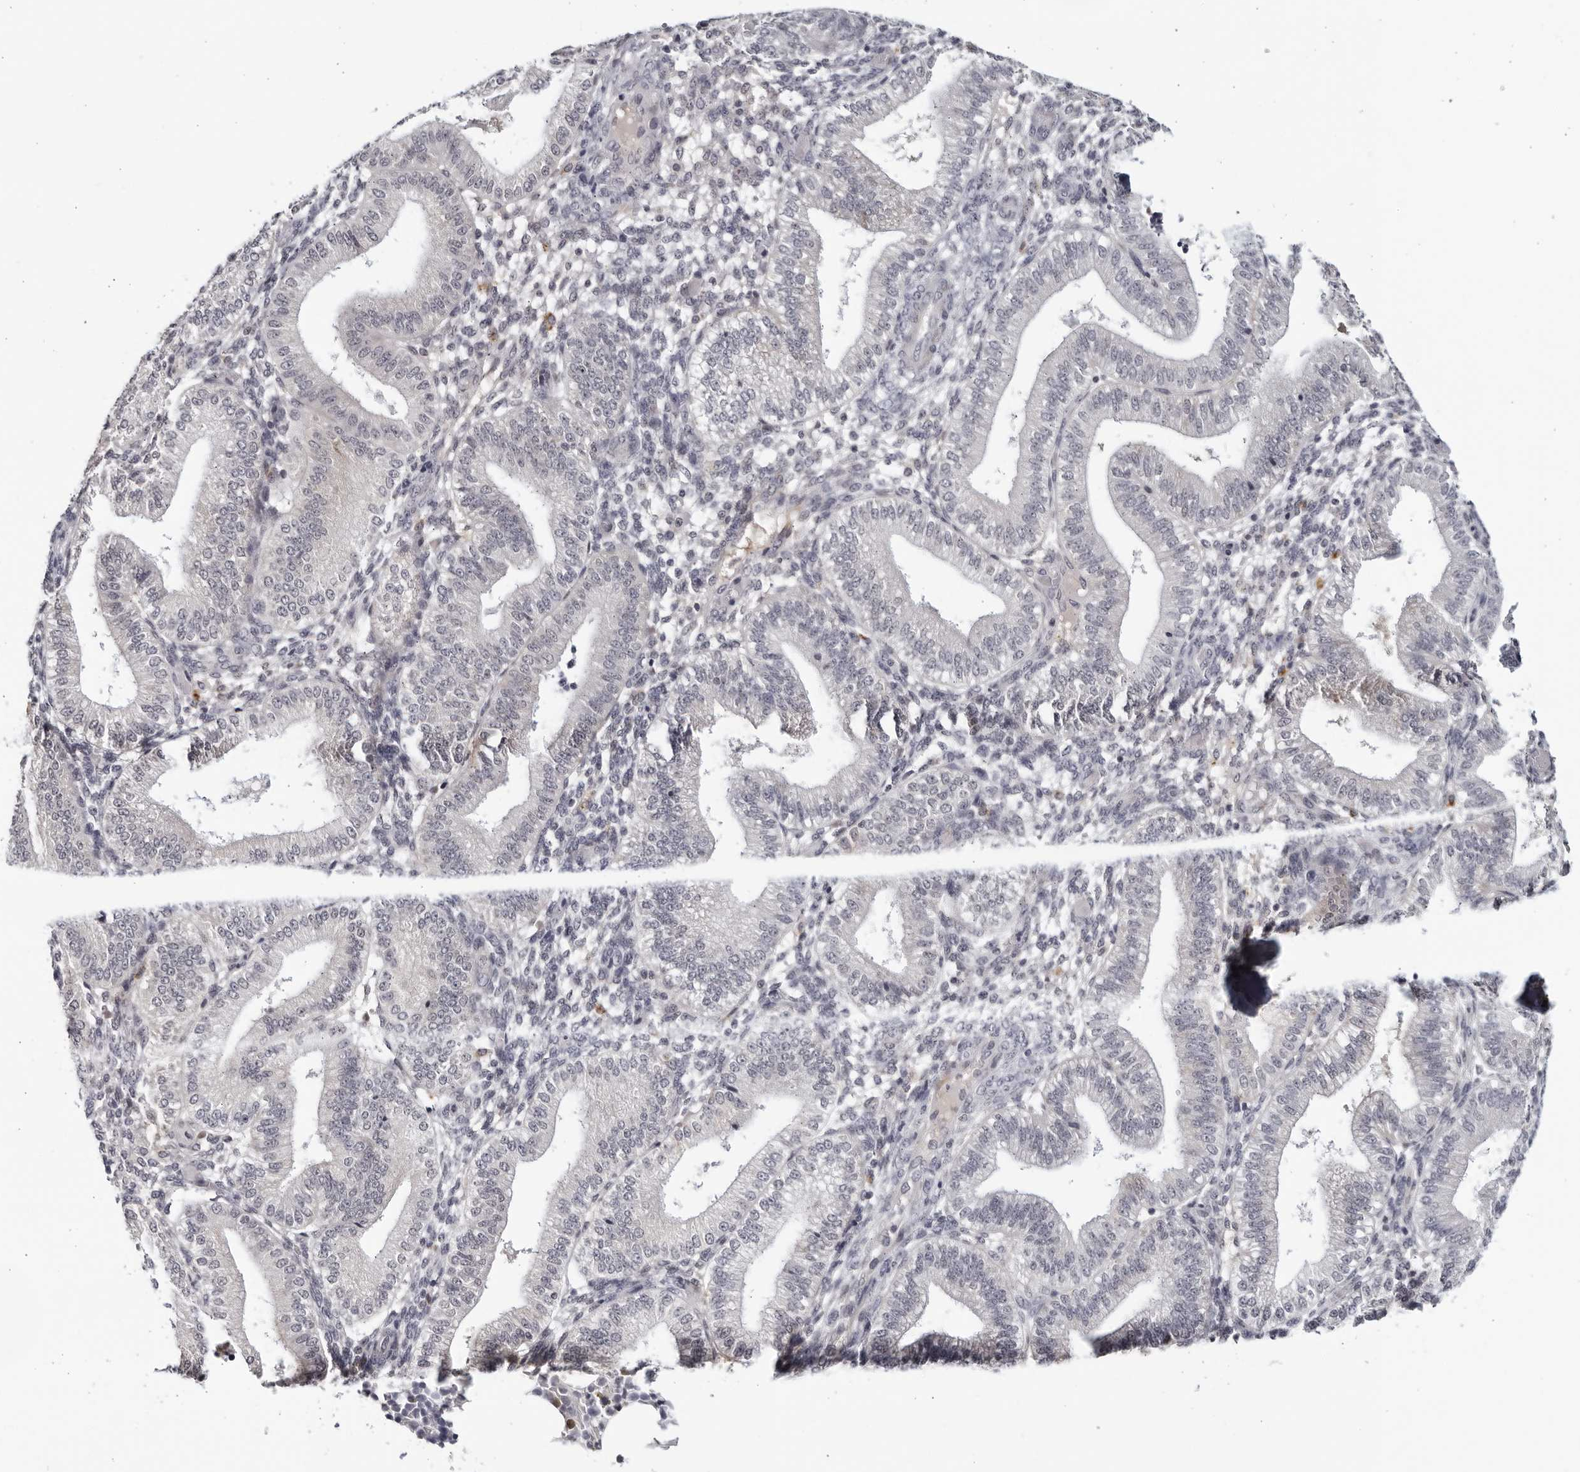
{"staining": {"intensity": "negative", "quantity": "none", "location": "none"}, "tissue": "endometrium", "cell_type": "Cells in endometrial stroma", "image_type": "normal", "snomed": [{"axis": "morphology", "description": "Normal tissue, NOS"}, {"axis": "topography", "description": "Endometrium"}], "caption": "This histopathology image is of unremarkable endometrium stained with IHC to label a protein in brown with the nuclei are counter-stained blue. There is no expression in cells in endometrial stroma.", "gene": "STRADB", "patient": {"sex": "female", "age": 39}}